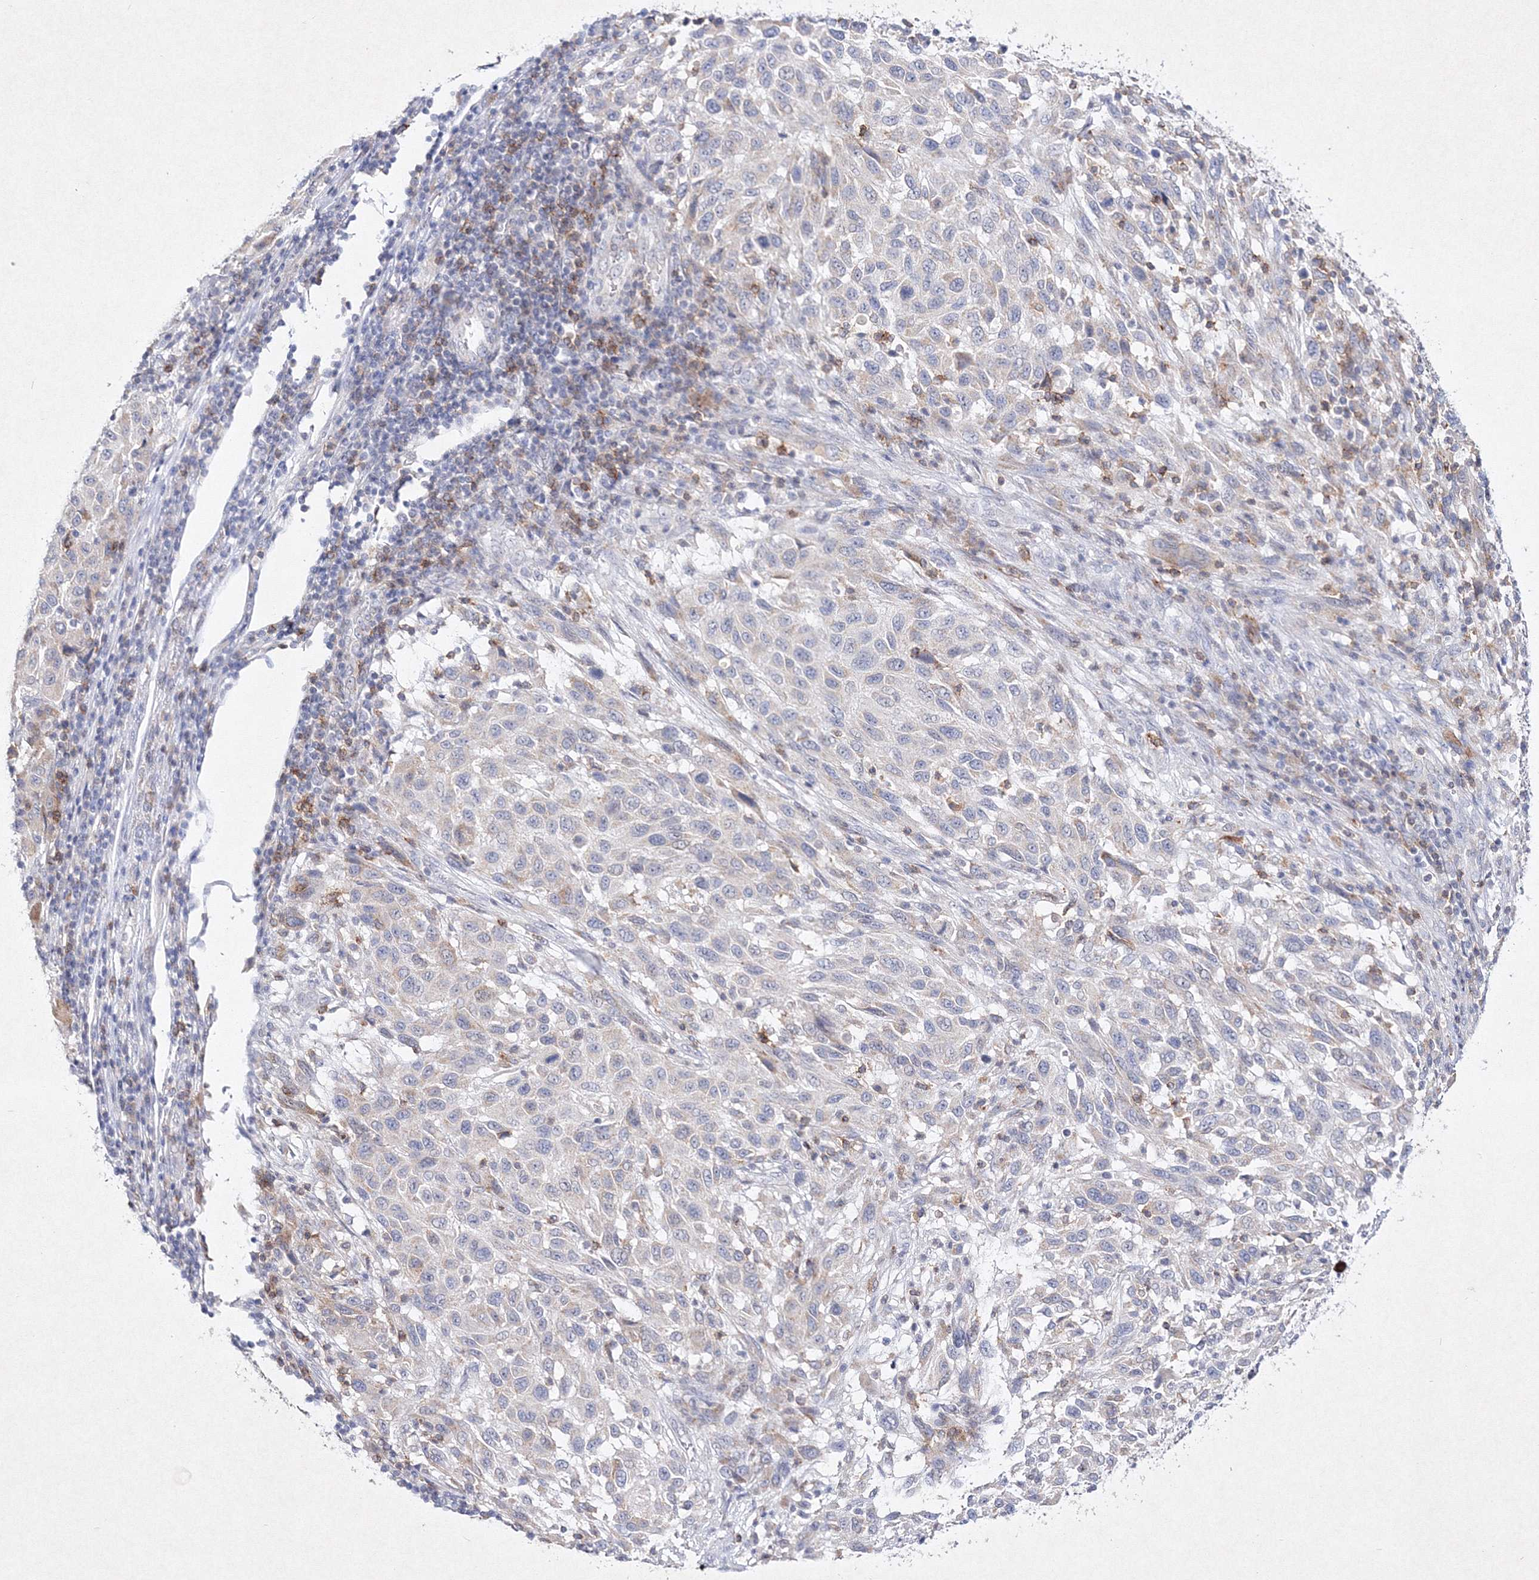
{"staining": {"intensity": "negative", "quantity": "none", "location": "none"}, "tissue": "melanoma", "cell_type": "Tumor cells", "image_type": "cancer", "snomed": [{"axis": "morphology", "description": "Malignant melanoma, Metastatic site"}, {"axis": "topography", "description": "Lymph node"}], "caption": "Immunohistochemical staining of human melanoma exhibits no significant positivity in tumor cells.", "gene": "HCST", "patient": {"sex": "male", "age": 61}}